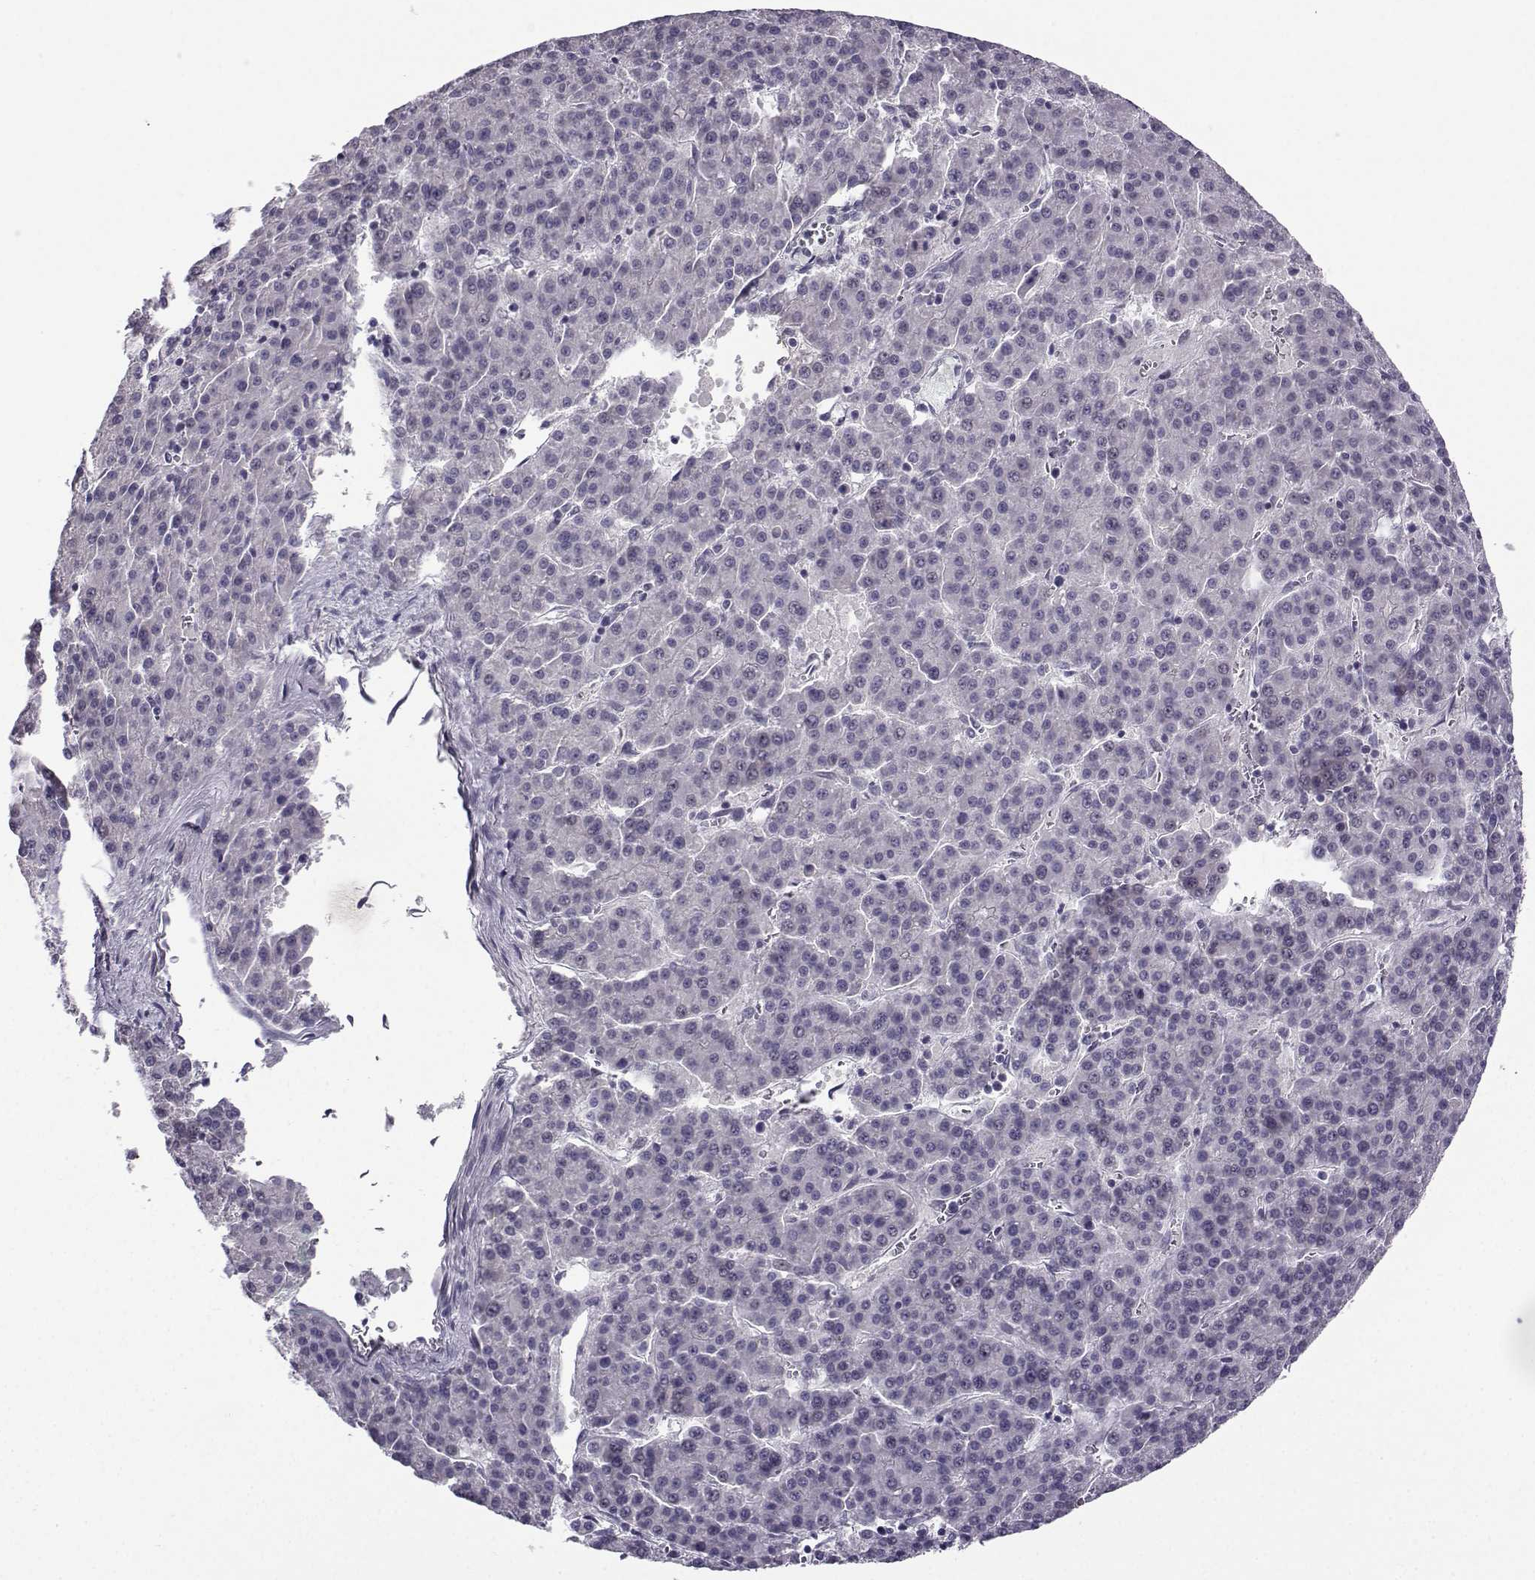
{"staining": {"intensity": "negative", "quantity": "none", "location": "none"}, "tissue": "liver cancer", "cell_type": "Tumor cells", "image_type": "cancer", "snomed": [{"axis": "morphology", "description": "Carcinoma, Hepatocellular, NOS"}, {"axis": "topography", "description": "Liver"}], "caption": "Liver cancer stained for a protein using immunohistochemistry (IHC) shows no staining tumor cells.", "gene": "LIN28A", "patient": {"sex": "female", "age": 58}}